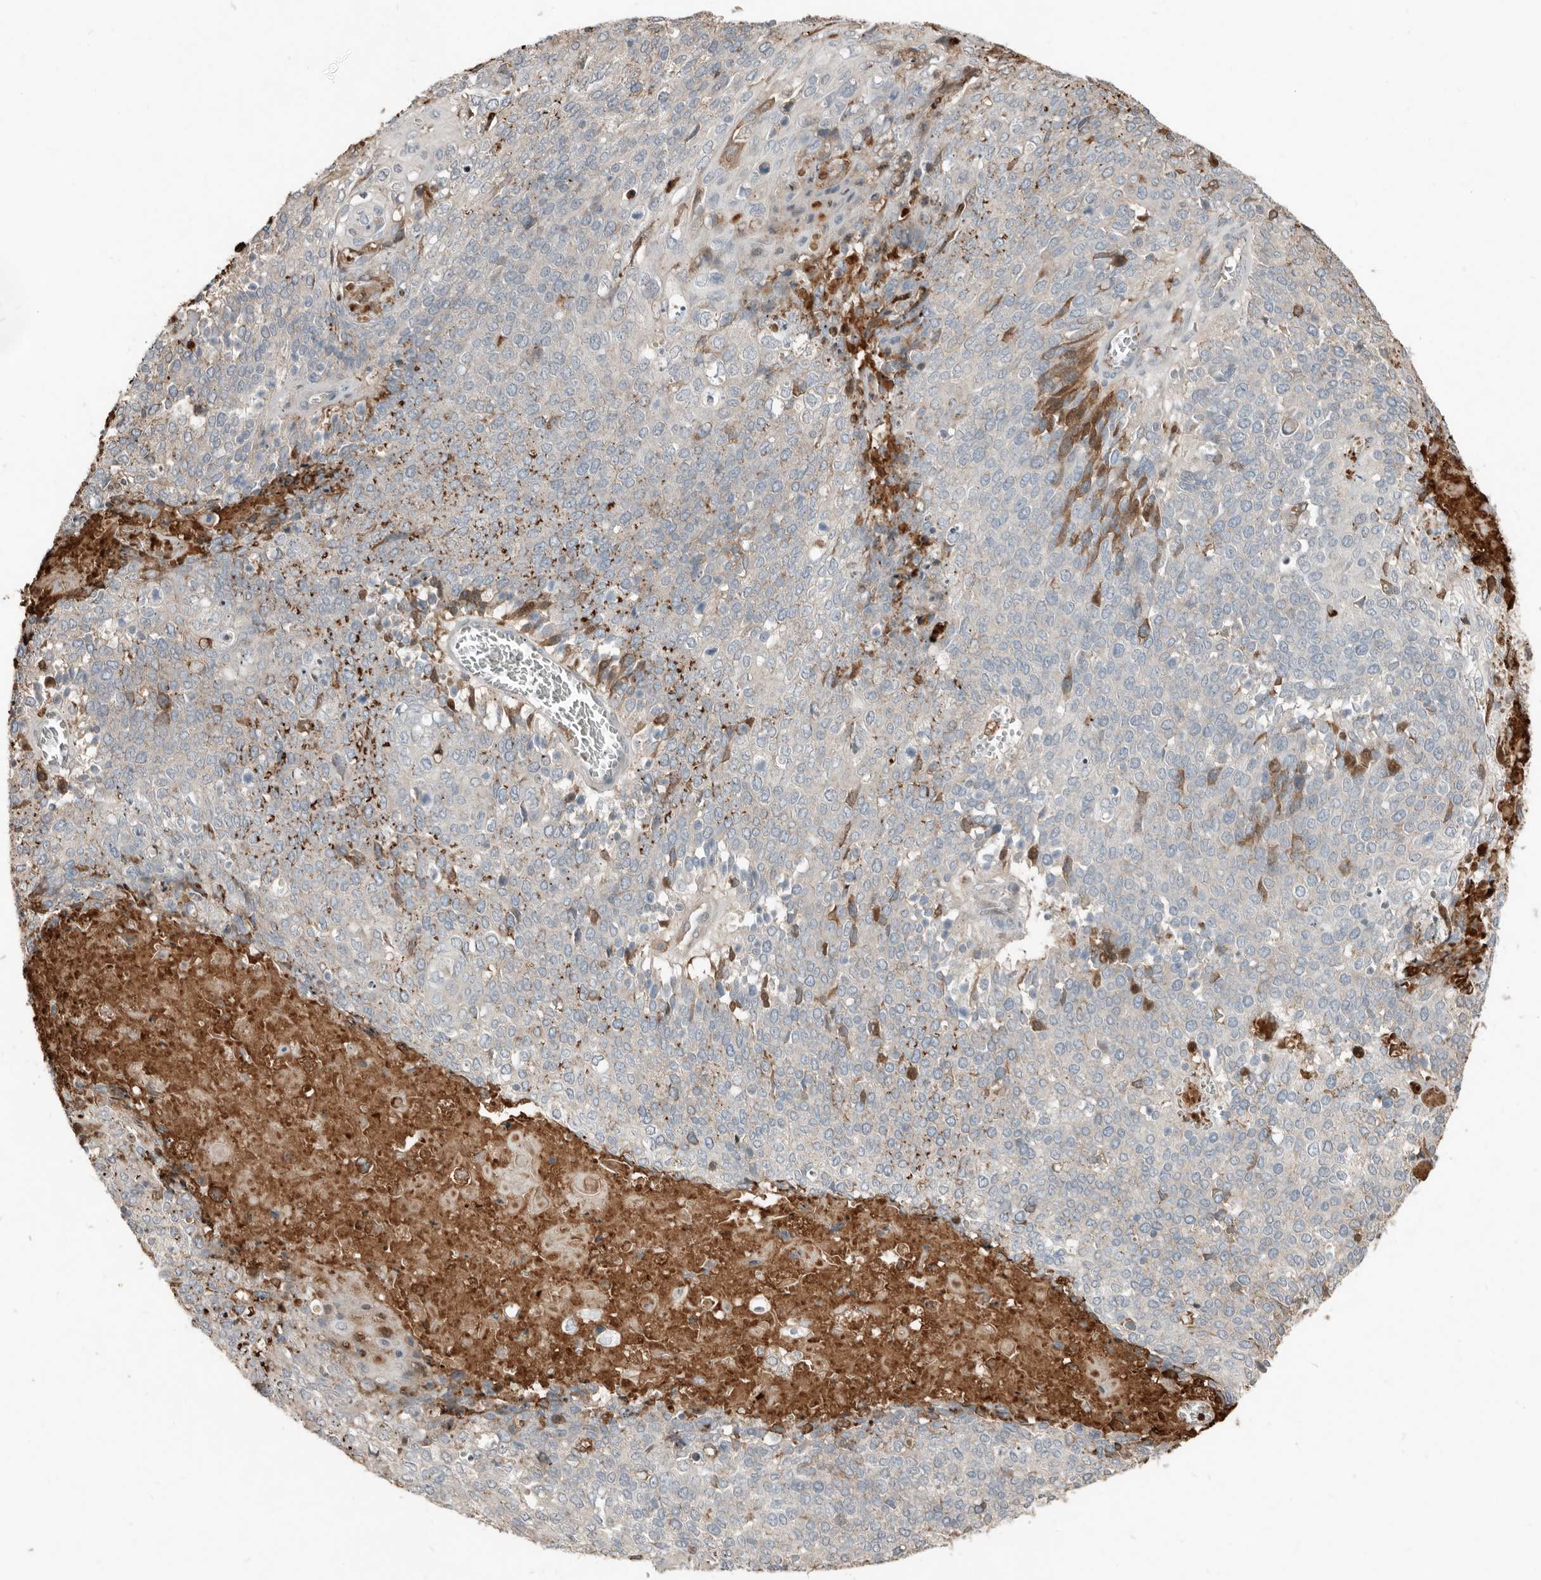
{"staining": {"intensity": "moderate", "quantity": "<25%", "location": "cytoplasmic/membranous"}, "tissue": "cervical cancer", "cell_type": "Tumor cells", "image_type": "cancer", "snomed": [{"axis": "morphology", "description": "Squamous cell carcinoma, NOS"}, {"axis": "topography", "description": "Cervix"}], "caption": "Immunohistochemical staining of cervical cancer demonstrates low levels of moderate cytoplasmic/membranous positivity in about <25% of tumor cells. (brown staining indicates protein expression, while blue staining denotes nuclei).", "gene": "KLHL38", "patient": {"sex": "female", "age": 39}}